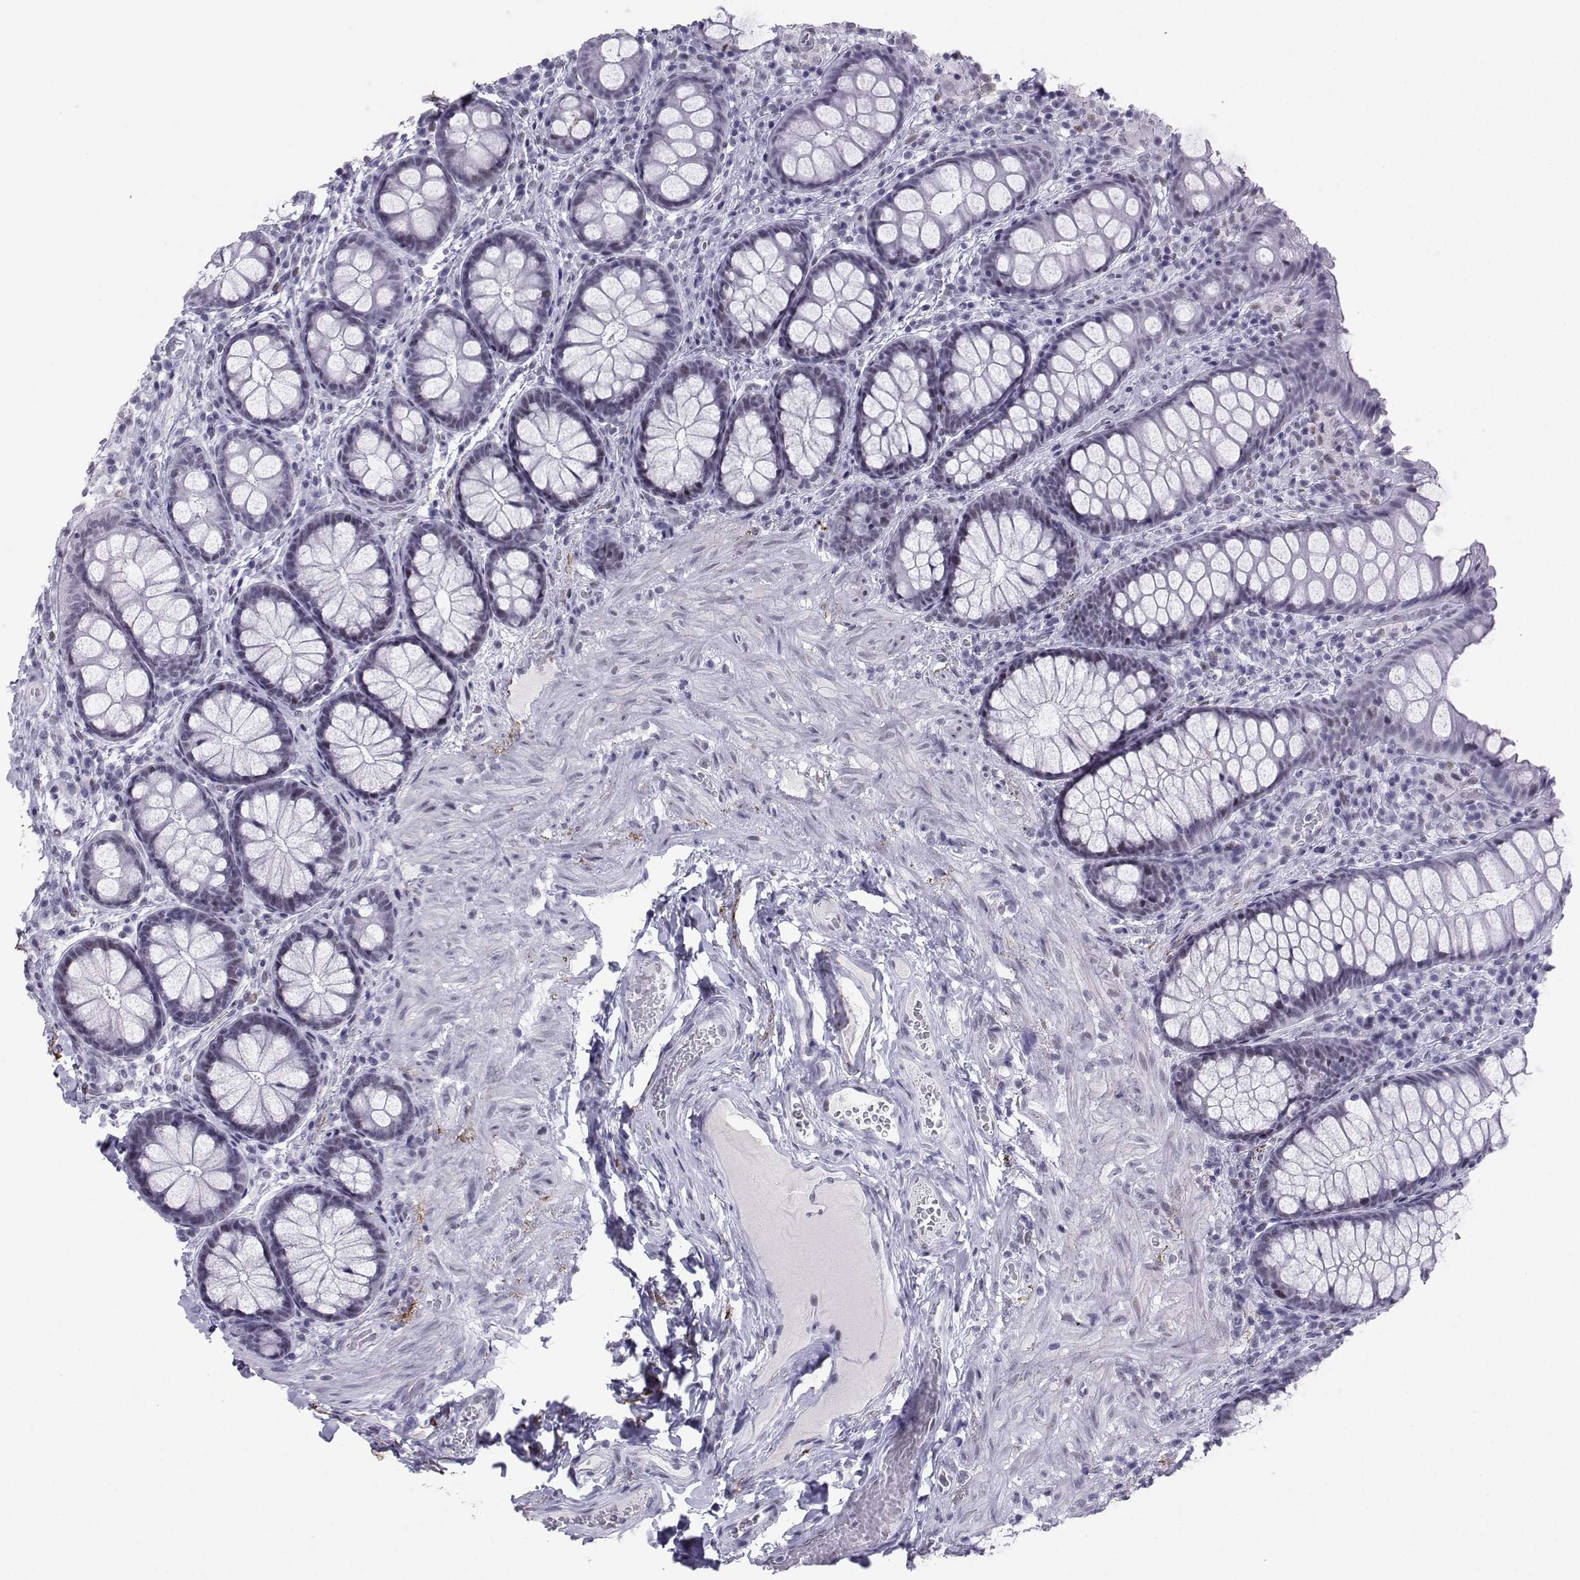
{"staining": {"intensity": "negative", "quantity": "none", "location": "none"}, "tissue": "colon", "cell_type": "Endothelial cells", "image_type": "normal", "snomed": [{"axis": "morphology", "description": "Normal tissue, NOS"}, {"axis": "topography", "description": "Colon"}], "caption": "This image is of unremarkable colon stained with immunohistochemistry (IHC) to label a protein in brown with the nuclei are counter-stained blue. There is no expression in endothelial cells.", "gene": "LORICRIN", "patient": {"sex": "female", "age": 86}}